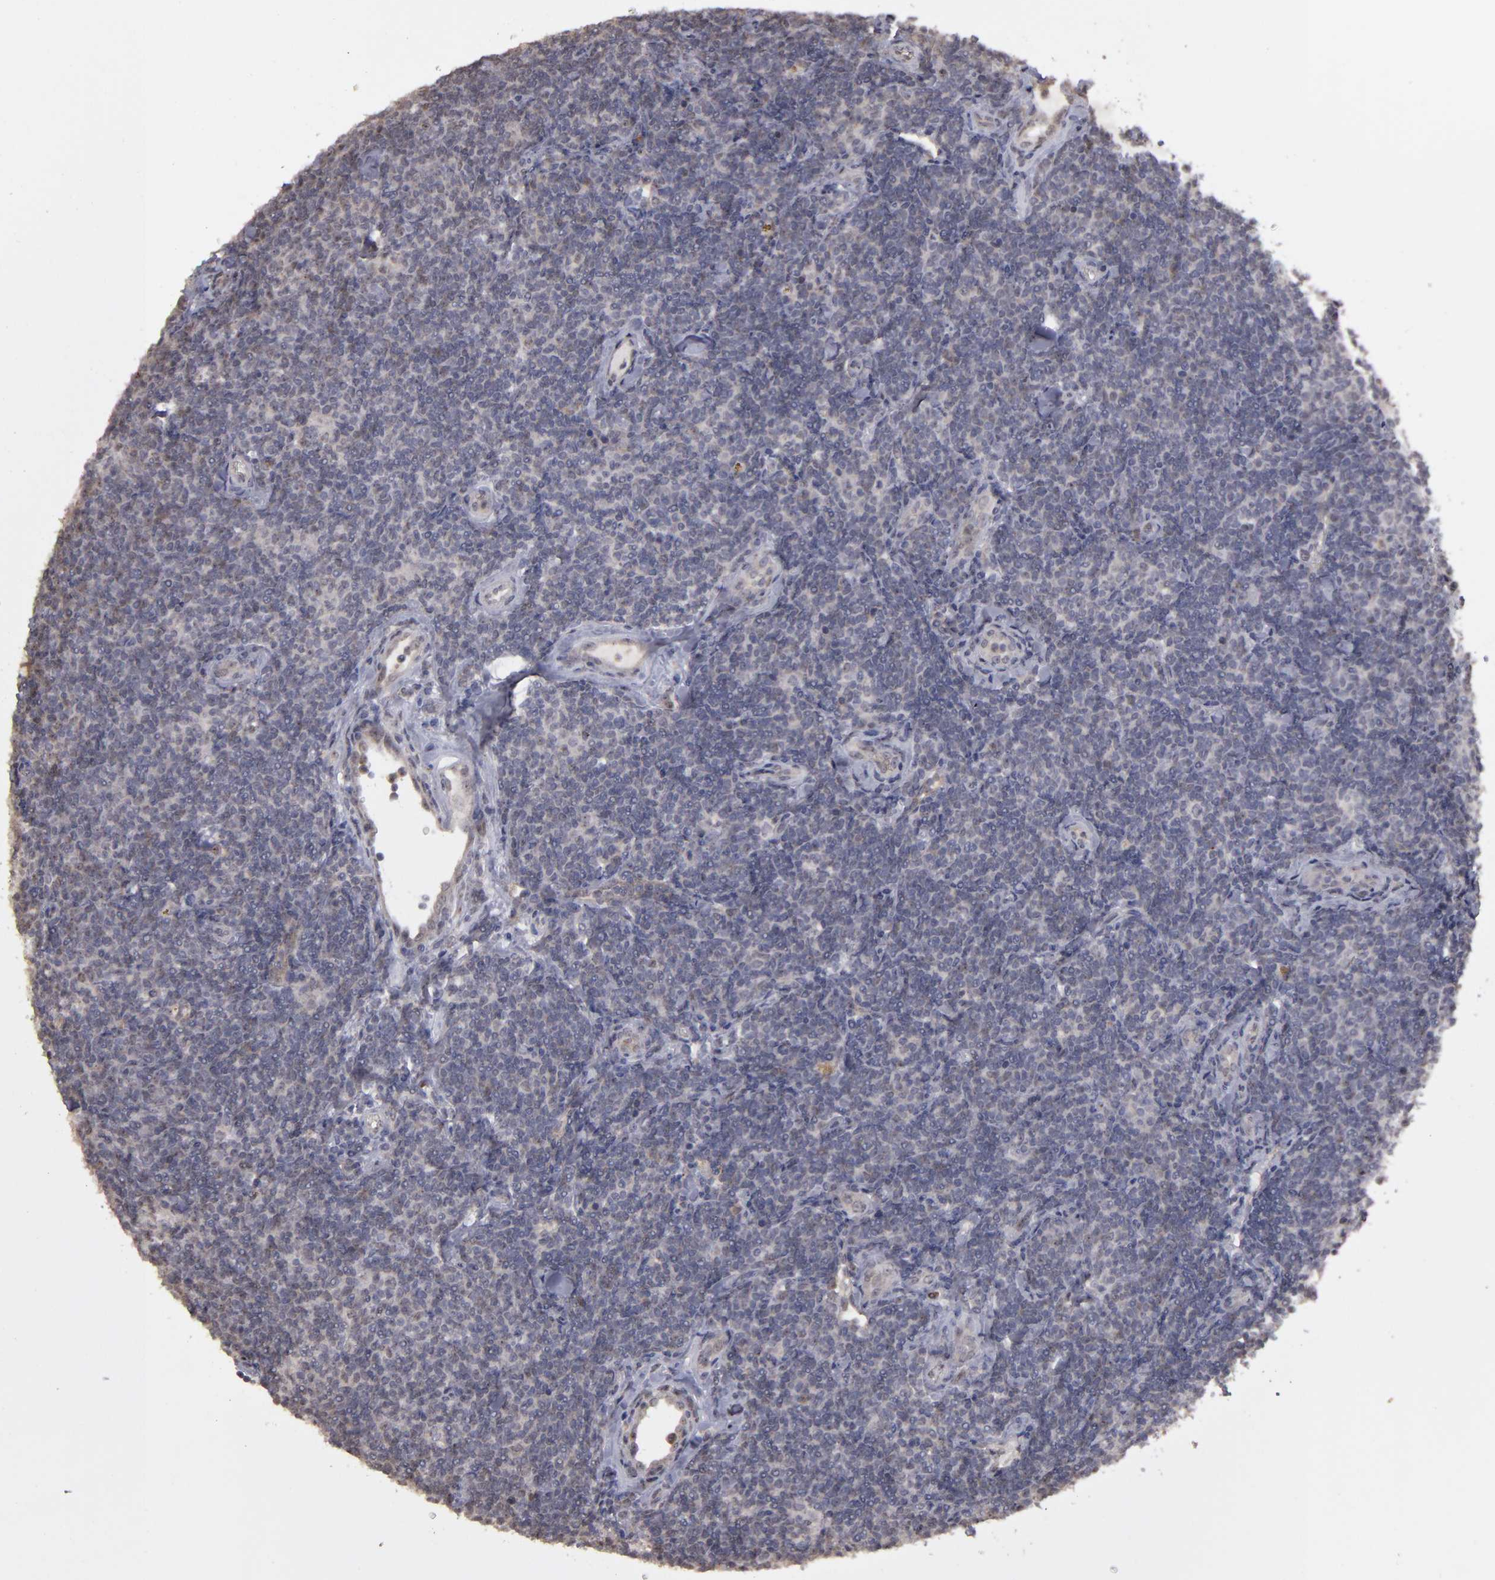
{"staining": {"intensity": "weak", "quantity": "<25%", "location": "cytoplasmic/membranous"}, "tissue": "lymphoma", "cell_type": "Tumor cells", "image_type": "cancer", "snomed": [{"axis": "morphology", "description": "Malignant lymphoma, non-Hodgkin's type, Low grade"}, {"axis": "topography", "description": "Lymph node"}], "caption": "Immunohistochemistry (IHC) micrograph of neoplastic tissue: lymphoma stained with DAB (3,3'-diaminobenzidine) displays no significant protein expression in tumor cells. (DAB (3,3'-diaminobenzidine) immunohistochemistry visualized using brightfield microscopy, high magnification).", "gene": "CD55", "patient": {"sex": "female", "age": 56}}